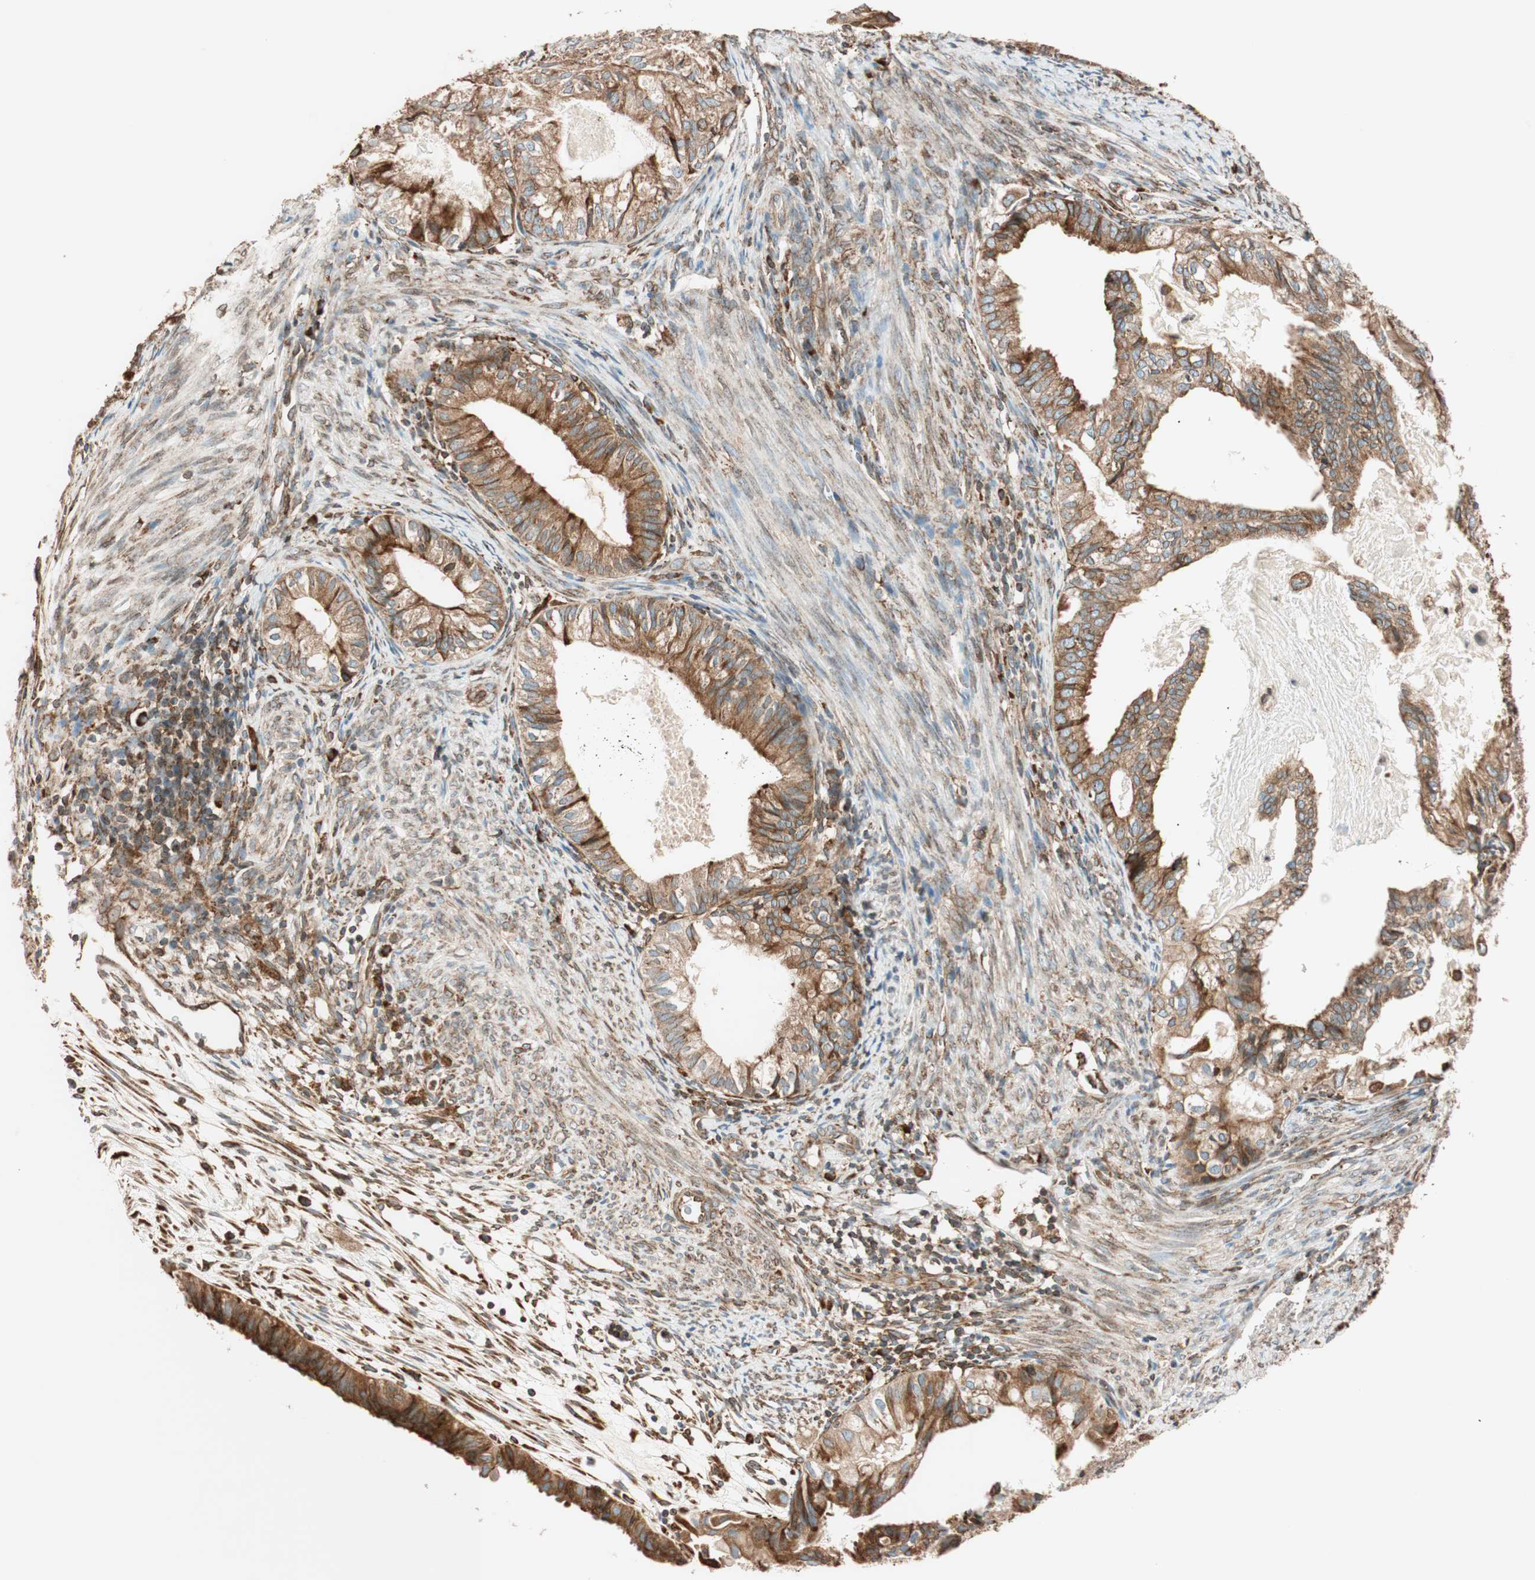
{"staining": {"intensity": "moderate", "quantity": ">75%", "location": "cytoplasmic/membranous"}, "tissue": "cervical cancer", "cell_type": "Tumor cells", "image_type": "cancer", "snomed": [{"axis": "morphology", "description": "Normal tissue, NOS"}, {"axis": "morphology", "description": "Adenocarcinoma, NOS"}, {"axis": "topography", "description": "Cervix"}, {"axis": "topography", "description": "Endometrium"}], "caption": "The image reveals staining of cervical adenocarcinoma, revealing moderate cytoplasmic/membranous protein staining (brown color) within tumor cells. (Stains: DAB (3,3'-diaminobenzidine) in brown, nuclei in blue, Microscopy: brightfield microscopy at high magnification).", "gene": "PRKCSH", "patient": {"sex": "female", "age": 86}}